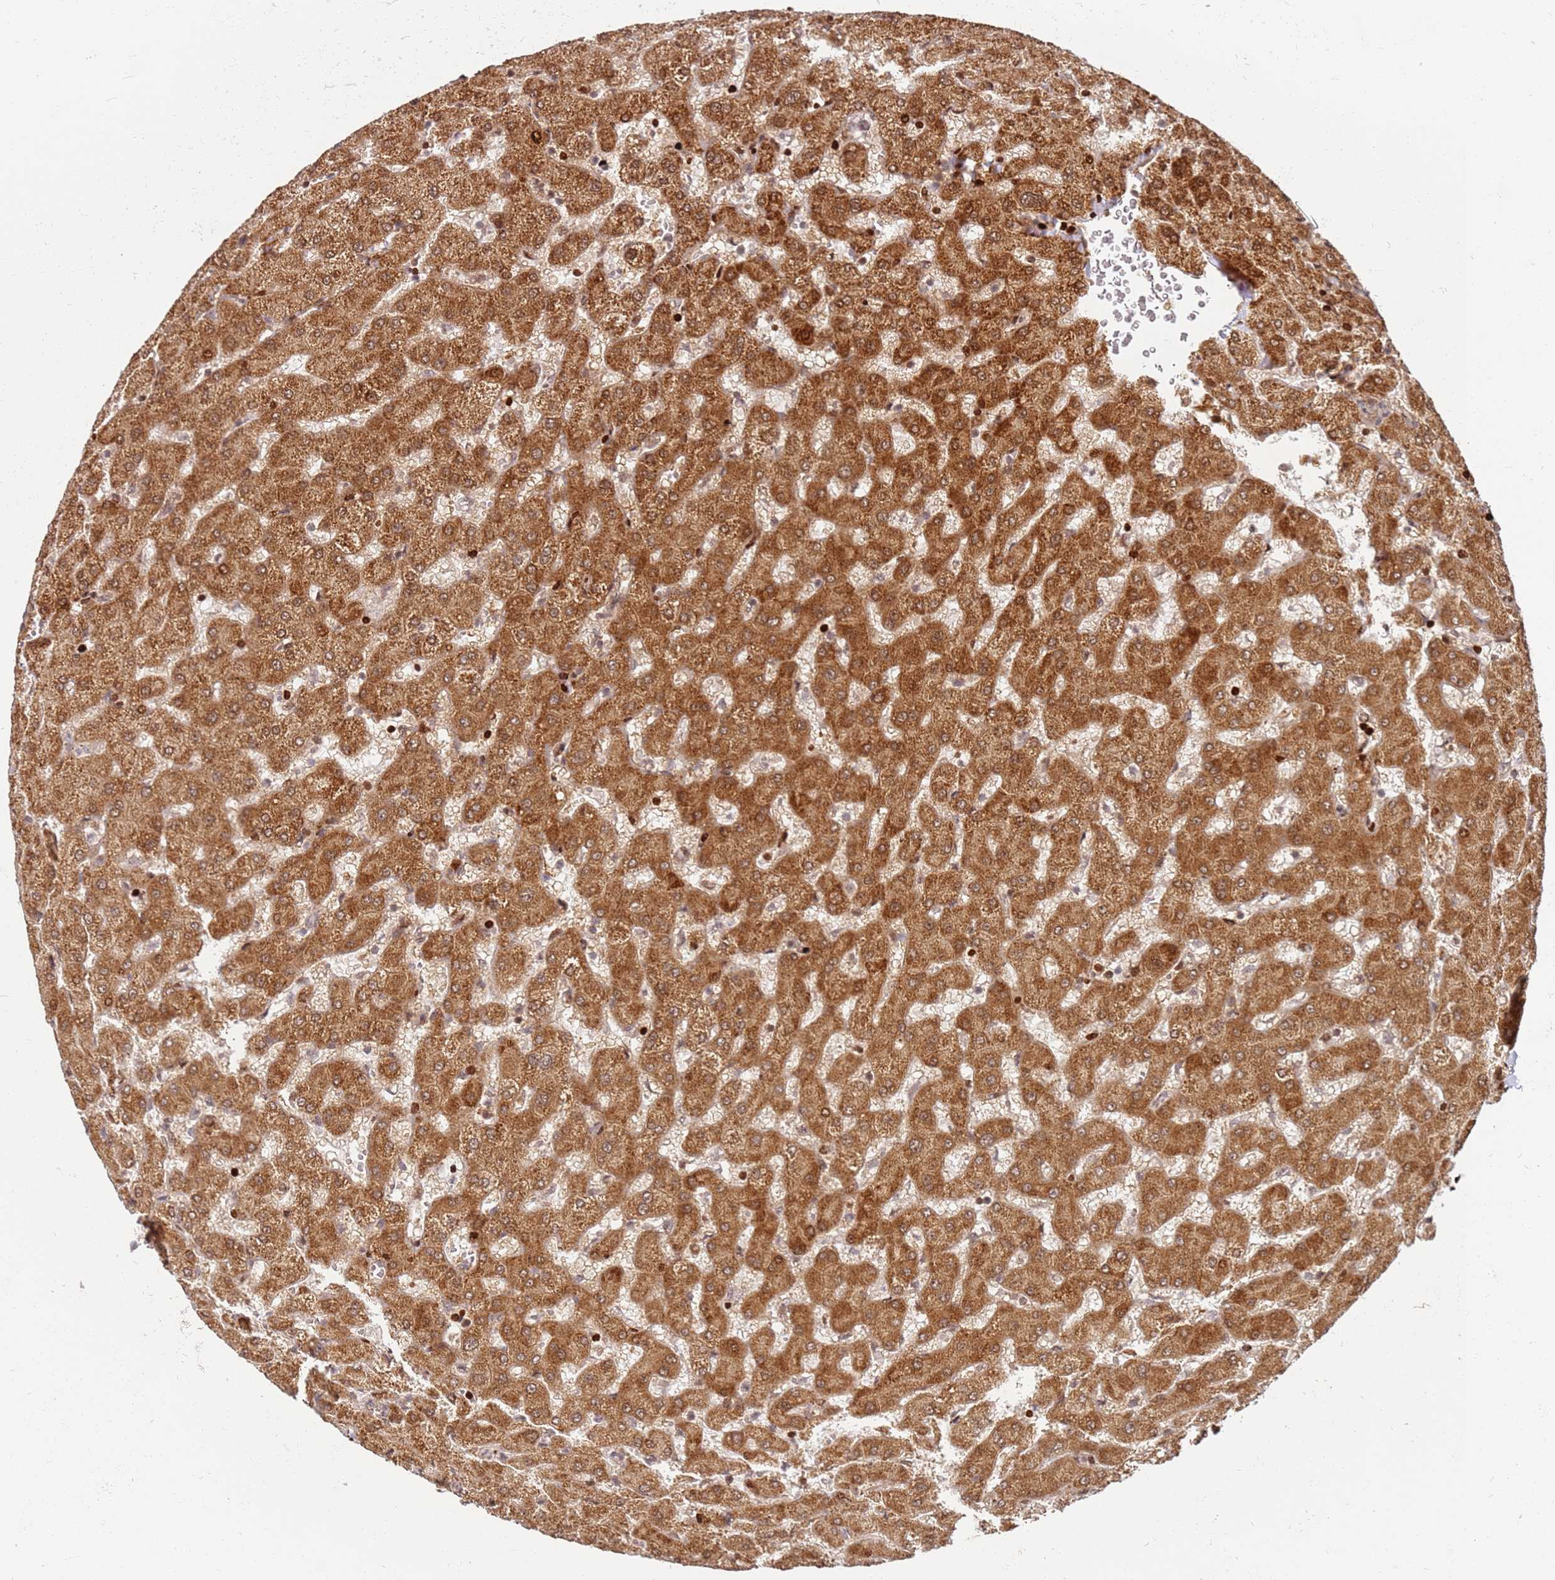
{"staining": {"intensity": "moderate", "quantity": ">75%", "location": "nuclear"}, "tissue": "liver", "cell_type": "Cholangiocytes", "image_type": "normal", "snomed": [{"axis": "morphology", "description": "Normal tissue, NOS"}, {"axis": "topography", "description": "Liver"}], "caption": "Immunohistochemical staining of normal human liver displays medium levels of moderate nuclear positivity in approximately >75% of cholangiocytes.", "gene": "TMEM233", "patient": {"sex": "female", "age": 63}}